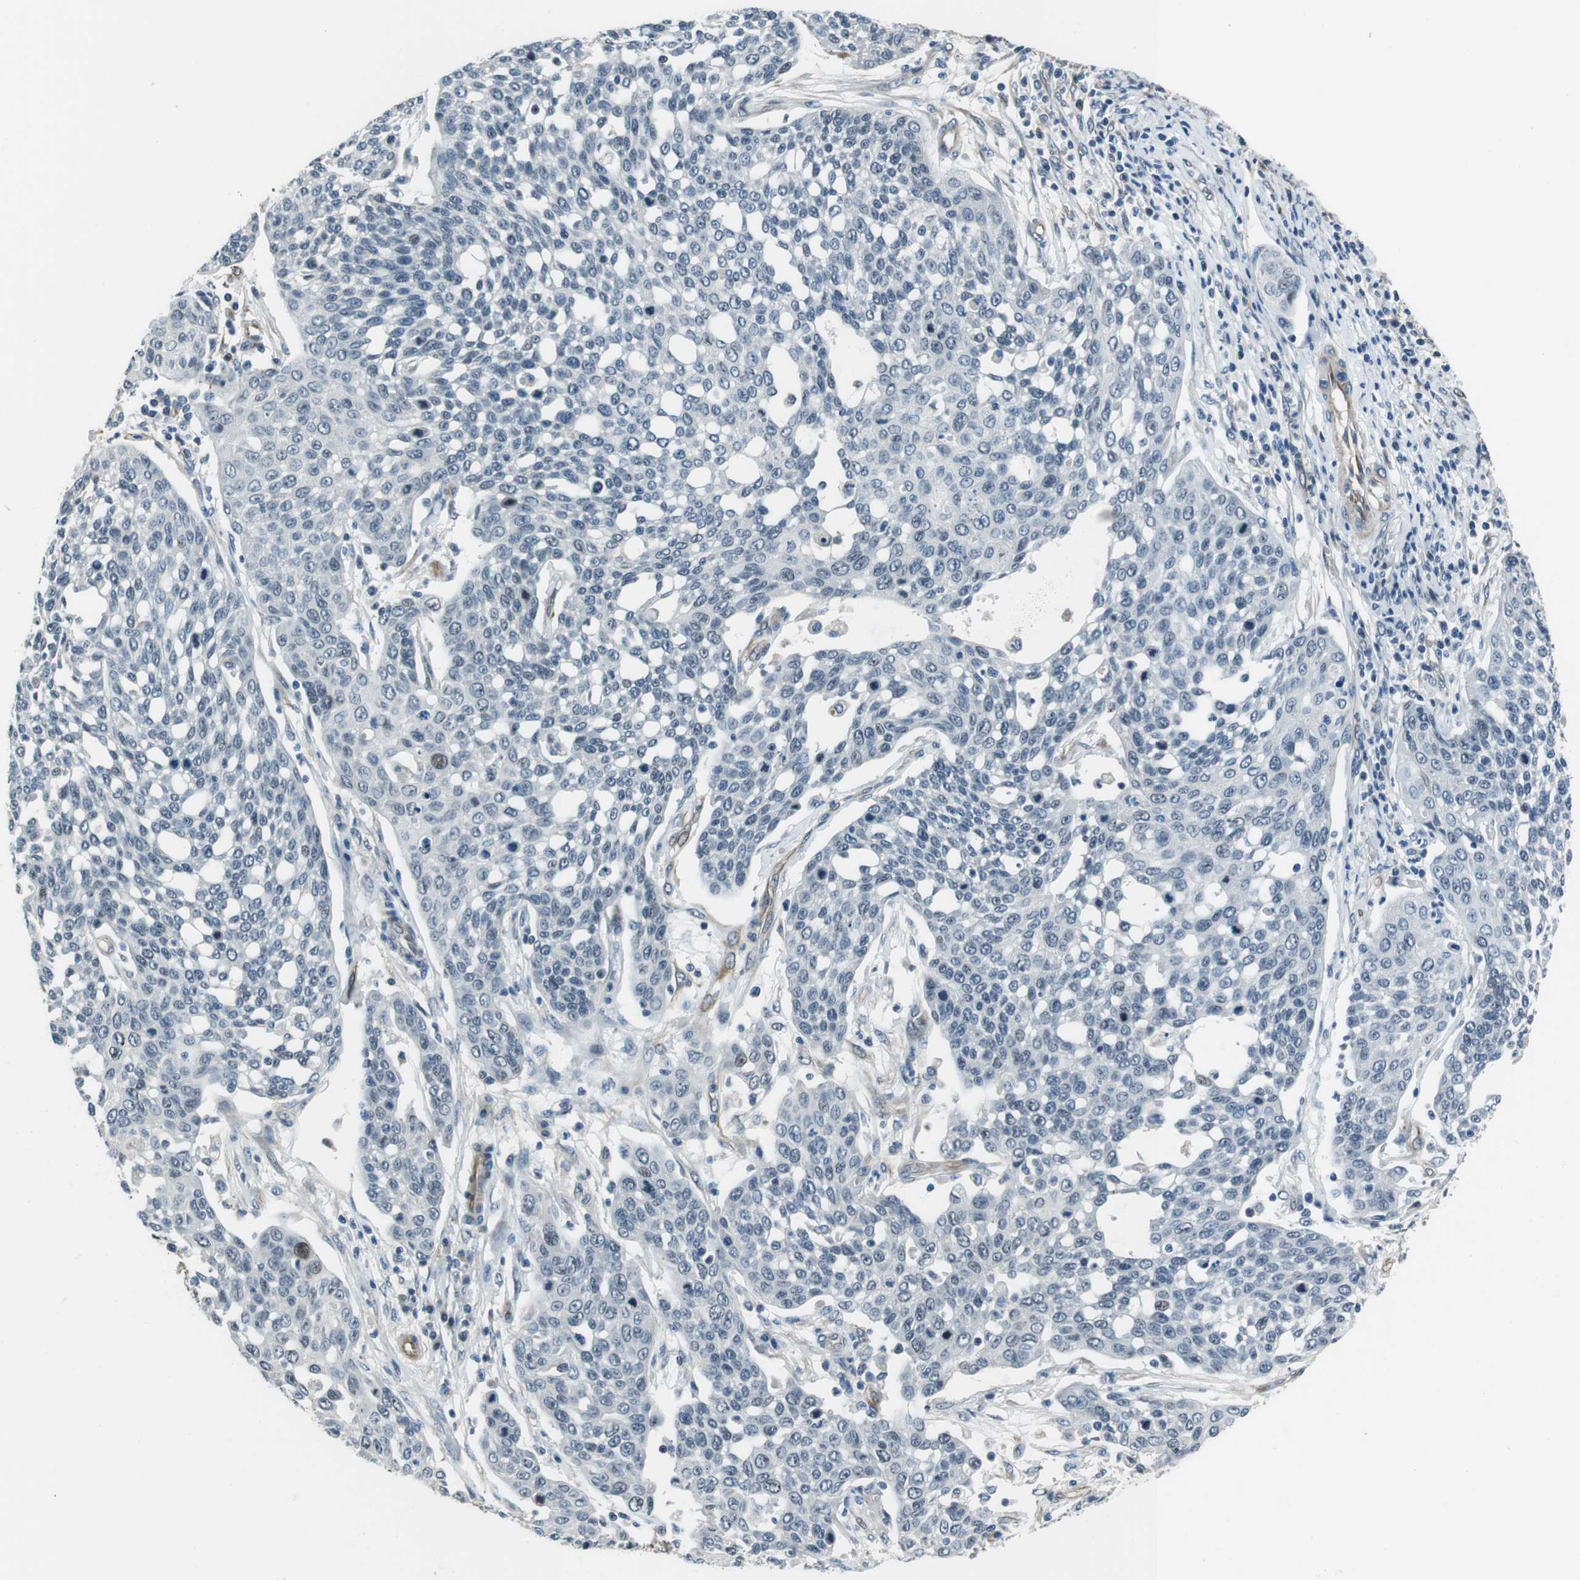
{"staining": {"intensity": "negative", "quantity": "none", "location": "none"}, "tissue": "cervical cancer", "cell_type": "Tumor cells", "image_type": "cancer", "snomed": [{"axis": "morphology", "description": "Squamous cell carcinoma, NOS"}, {"axis": "topography", "description": "Cervix"}], "caption": "Immunohistochemistry (IHC) of human cervical cancer reveals no staining in tumor cells.", "gene": "LRRC49", "patient": {"sex": "female", "age": 34}}